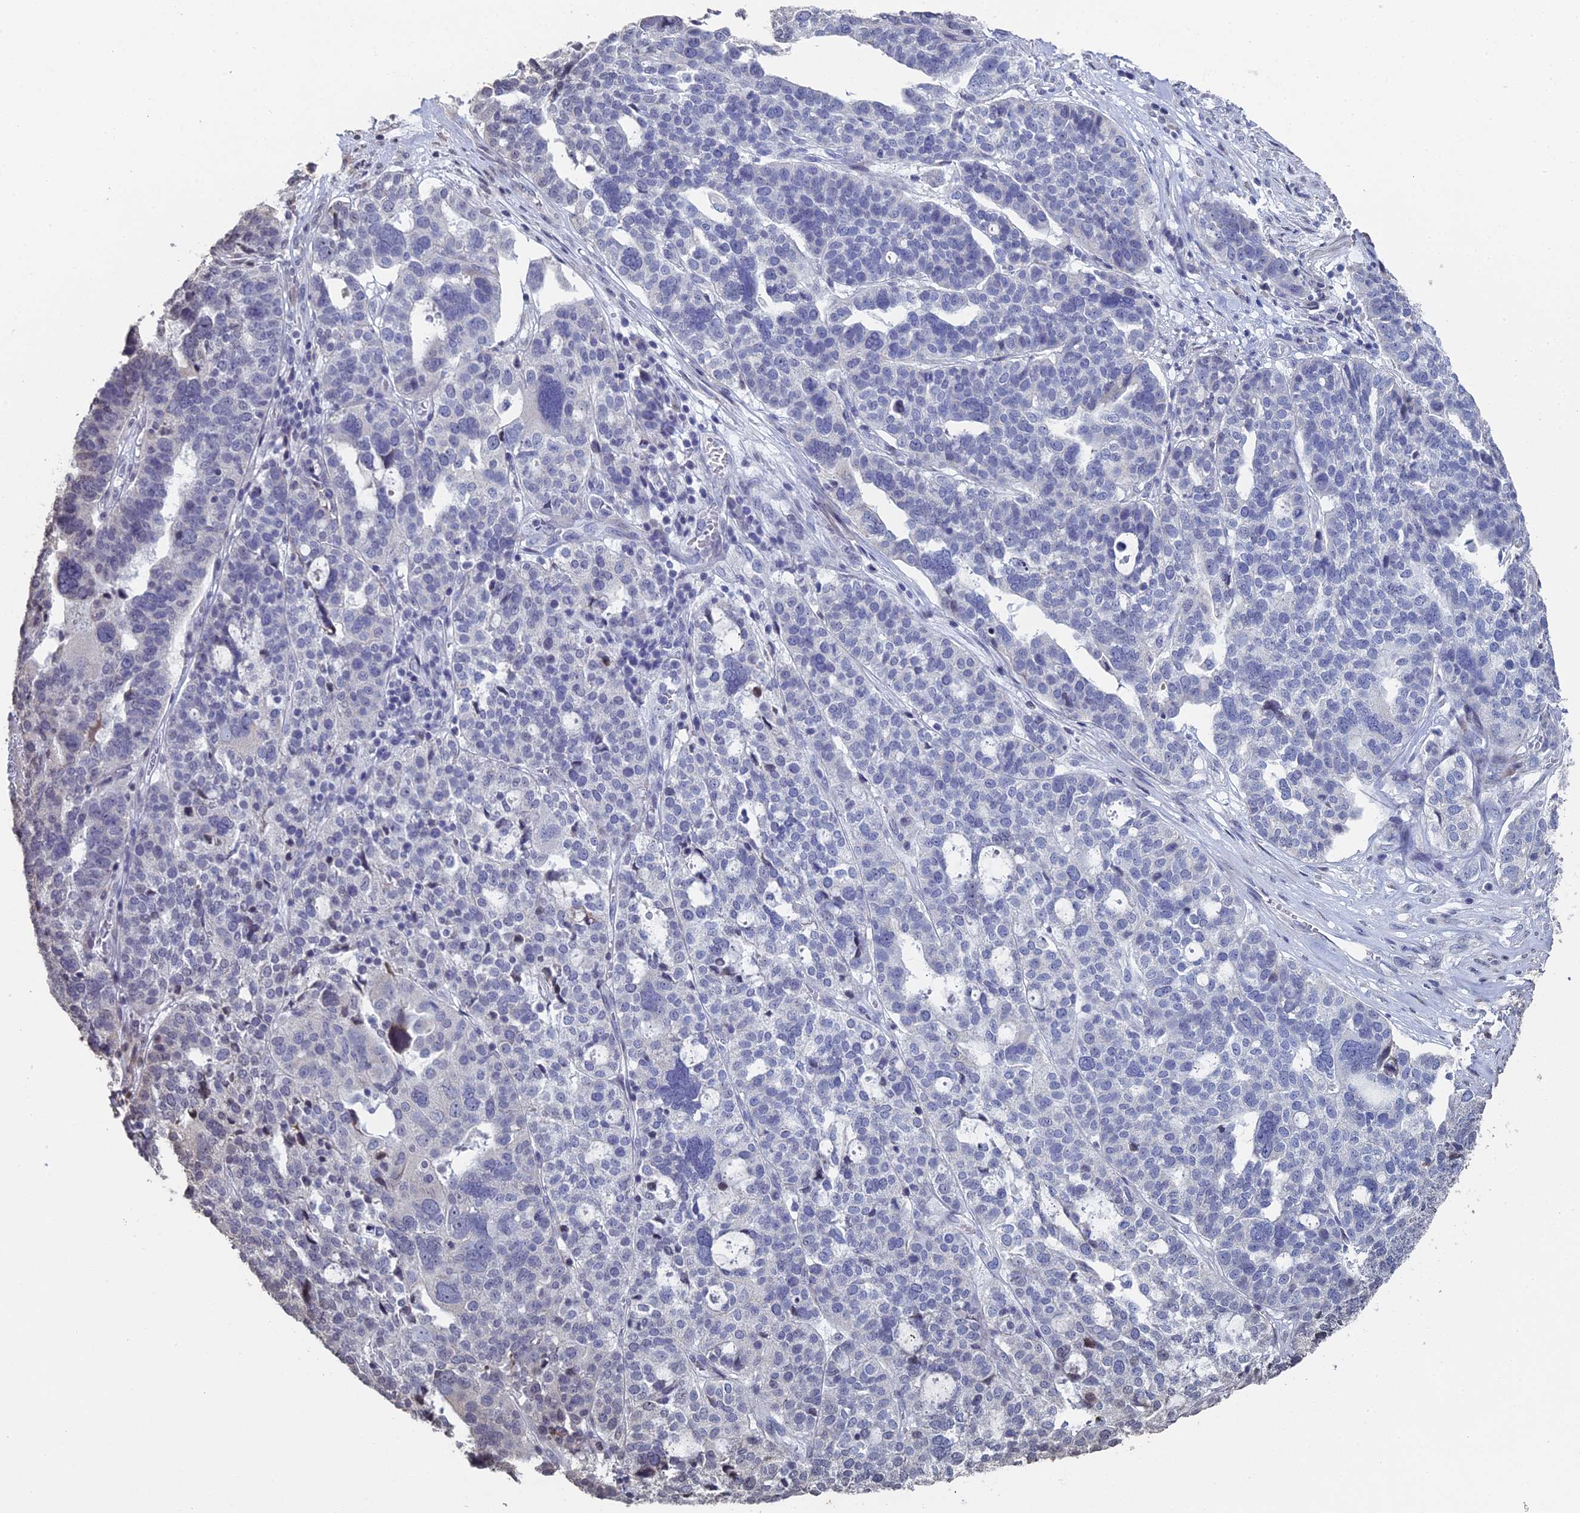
{"staining": {"intensity": "negative", "quantity": "none", "location": "none"}, "tissue": "ovarian cancer", "cell_type": "Tumor cells", "image_type": "cancer", "snomed": [{"axis": "morphology", "description": "Cystadenocarcinoma, serous, NOS"}, {"axis": "topography", "description": "Ovary"}], "caption": "An IHC micrograph of ovarian serous cystadenocarcinoma is shown. There is no staining in tumor cells of ovarian serous cystadenocarcinoma. (DAB (3,3'-diaminobenzidine) IHC with hematoxylin counter stain).", "gene": "PRR22", "patient": {"sex": "female", "age": 59}}